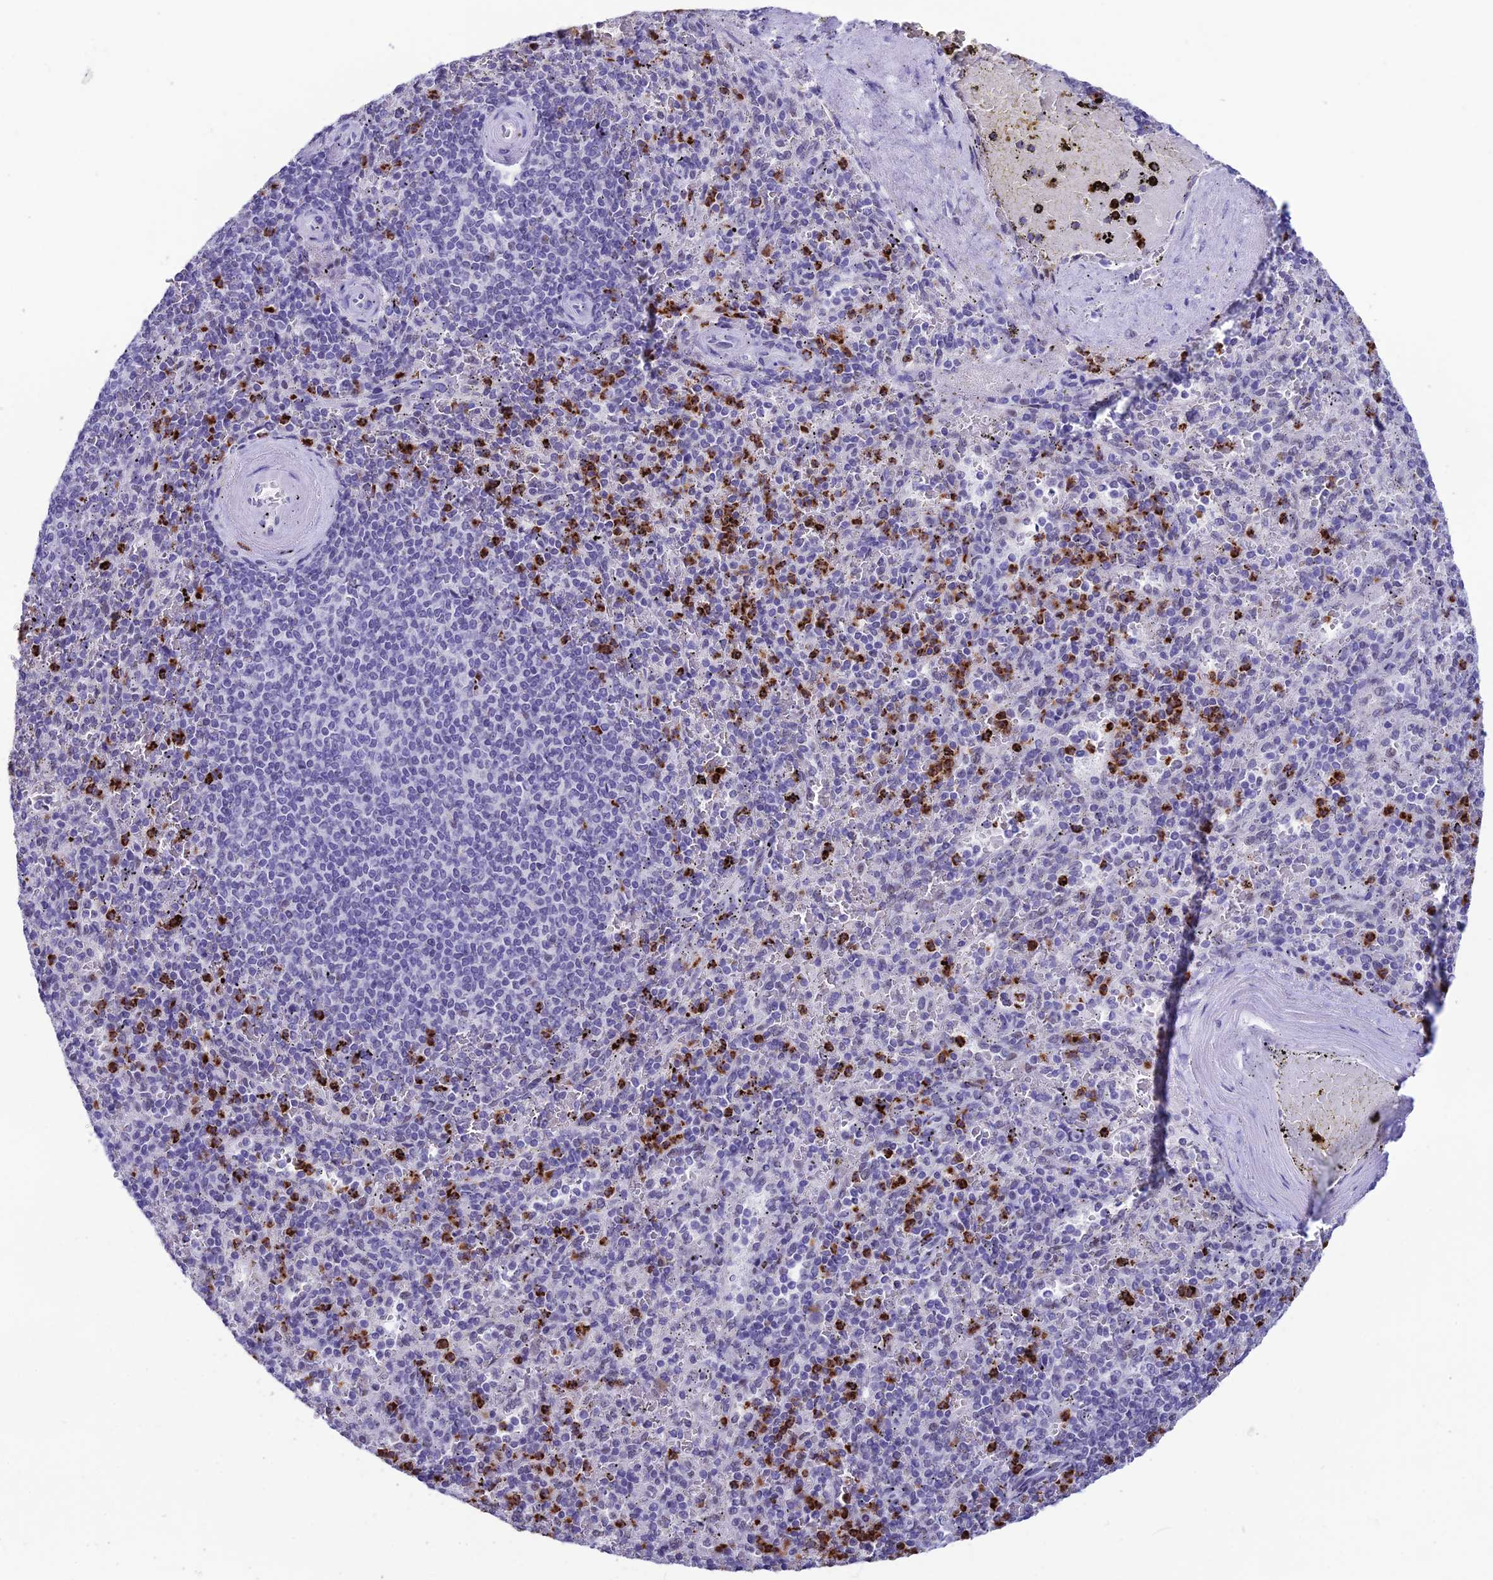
{"staining": {"intensity": "strong", "quantity": "<25%", "location": "cytoplasmic/membranous"}, "tissue": "spleen", "cell_type": "Cells in red pulp", "image_type": "normal", "snomed": [{"axis": "morphology", "description": "Normal tissue, NOS"}, {"axis": "topography", "description": "Spleen"}], "caption": "Immunohistochemical staining of benign spleen exhibits <25% levels of strong cytoplasmic/membranous protein staining in about <25% of cells in red pulp.", "gene": "MFSD2B", "patient": {"sex": "male", "age": 82}}